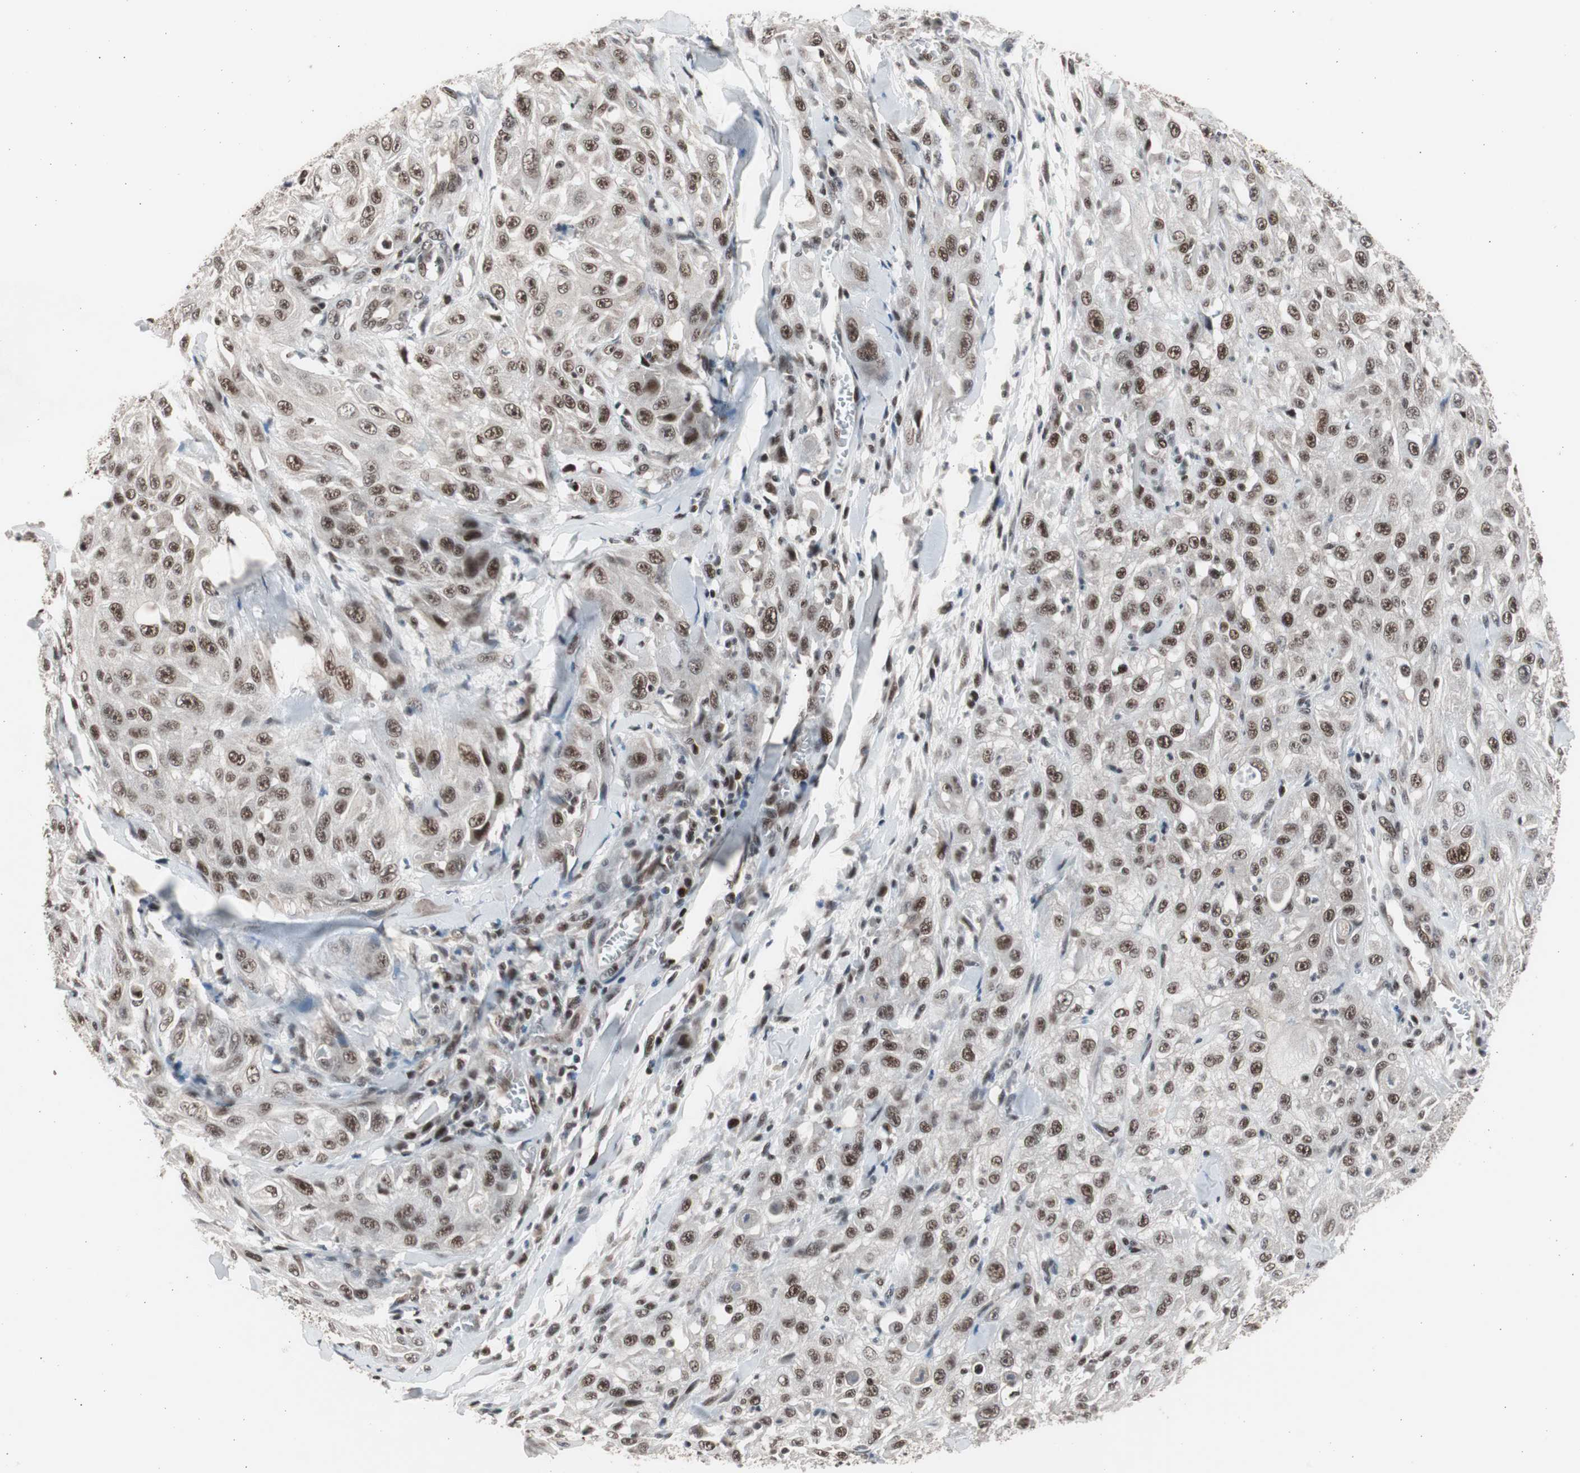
{"staining": {"intensity": "strong", "quantity": ">75%", "location": "nuclear"}, "tissue": "skin cancer", "cell_type": "Tumor cells", "image_type": "cancer", "snomed": [{"axis": "morphology", "description": "Squamous cell carcinoma, NOS"}, {"axis": "morphology", "description": "Squamous cell carcinoma, metastatic, NOS"}, {"axis": "topography", "description": "Skin"}, {"axis": "topography", "description": "Lymph node"}], "caption": "This histopathology image reveals metastatic squamous cell carcinoma (skin) stained with immunohistochemistry (IHC) to label a protein in brown. The nuclear of tumor cells show strong positivity for the protein. Nuclei are counter-stained blue.", "gene": "RPA1", "patient": {"sex": "male", "age": 75}}